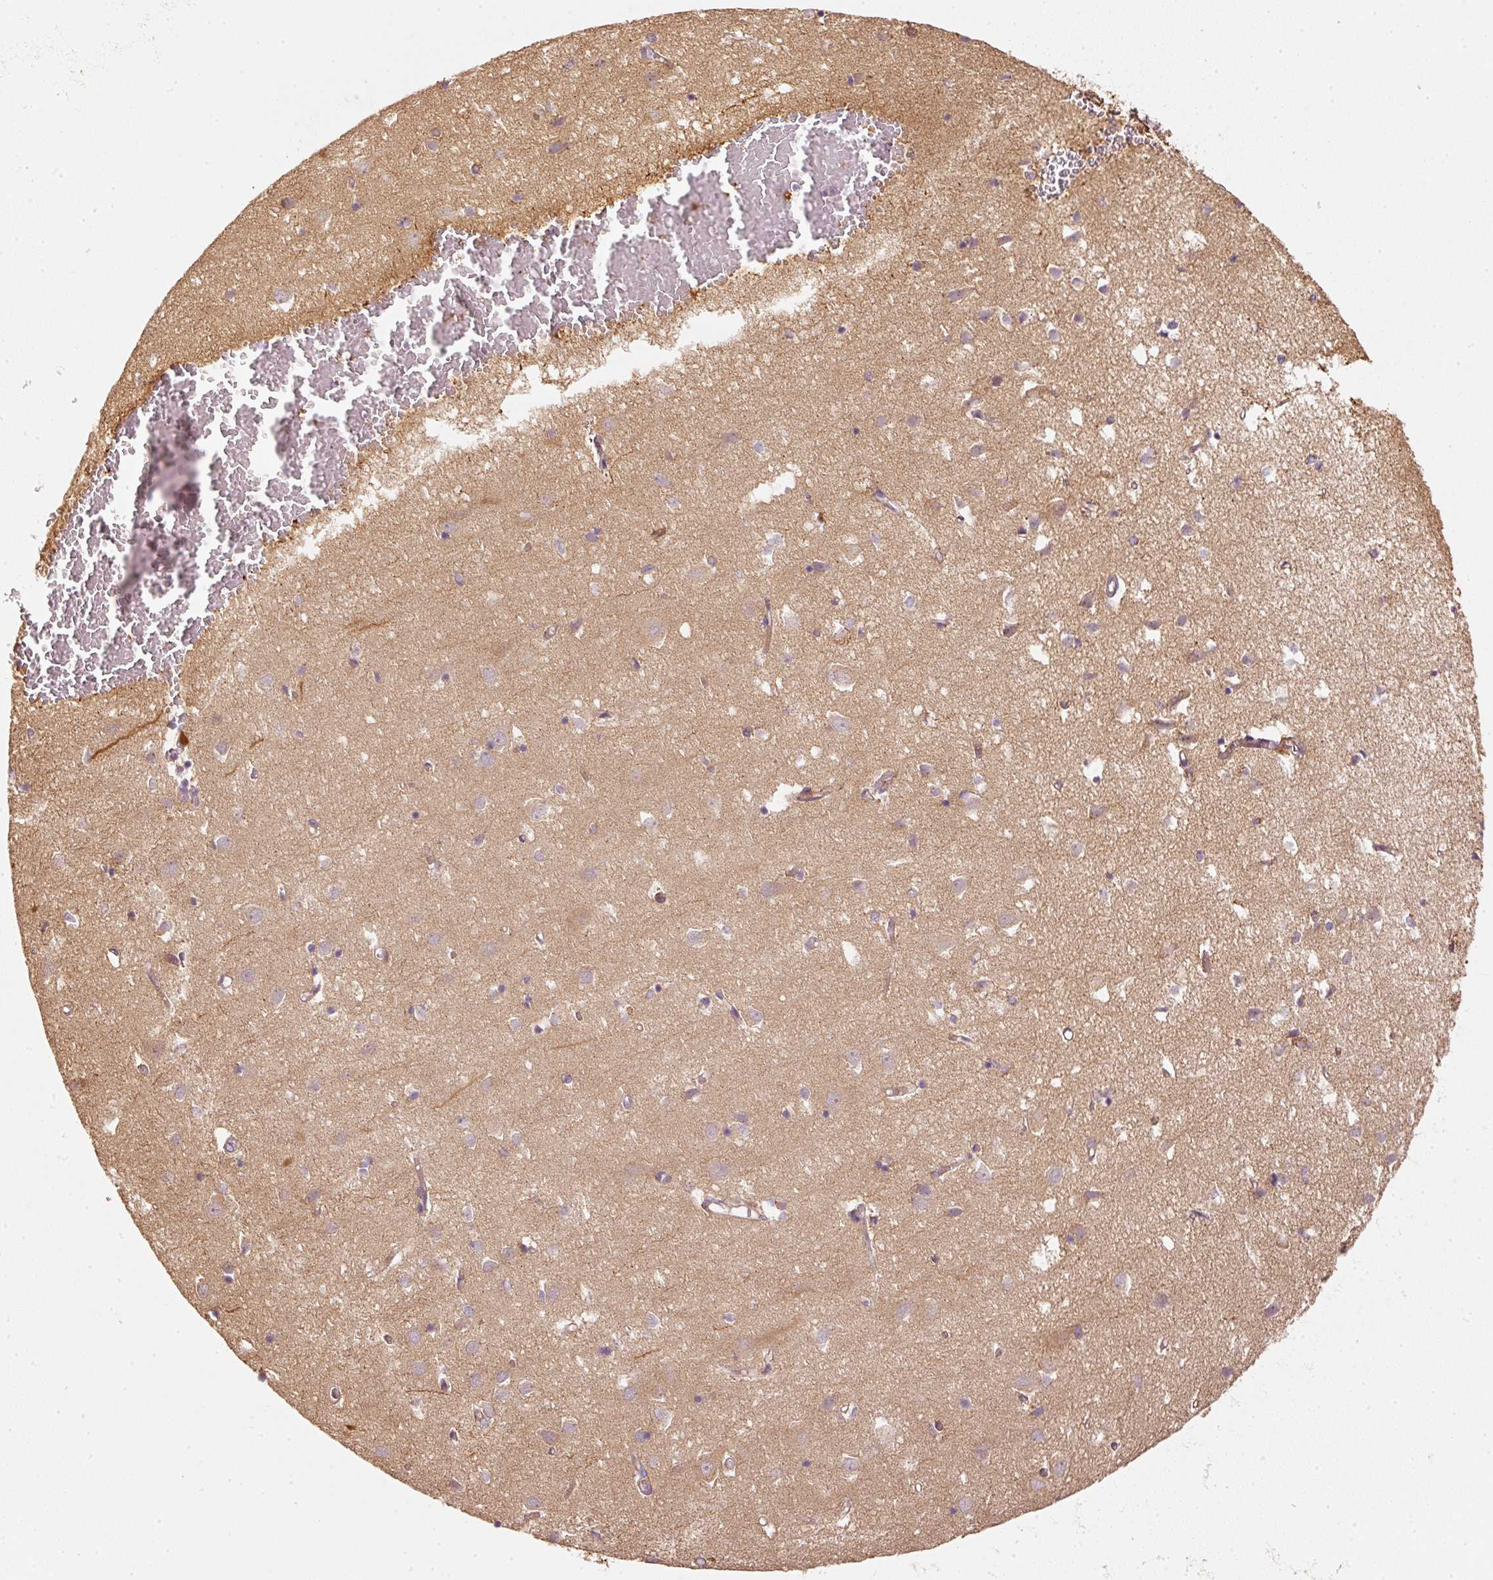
{"staining": {"intensity": "moderate", "quantity": "<25%", "location": "cytoplasmic/membranous"}, "tissue": "cerebral cortex", "cell_type": "Endothelial cells", "image_type": "normal", "snomed": [{"axis": "morphology", "description": "Normal tissue, NOS"}, {"axis": "topography", "description": "Cerebral cortex"}], "caption": "A histopathology image of human cerebral cortex stained for a protein demonstrates moderate cytoplasmic/membranous brown staining in endothelial cells.", "gene": "MTHFD1L", "patient": {"sex": "male", "age": 70}}